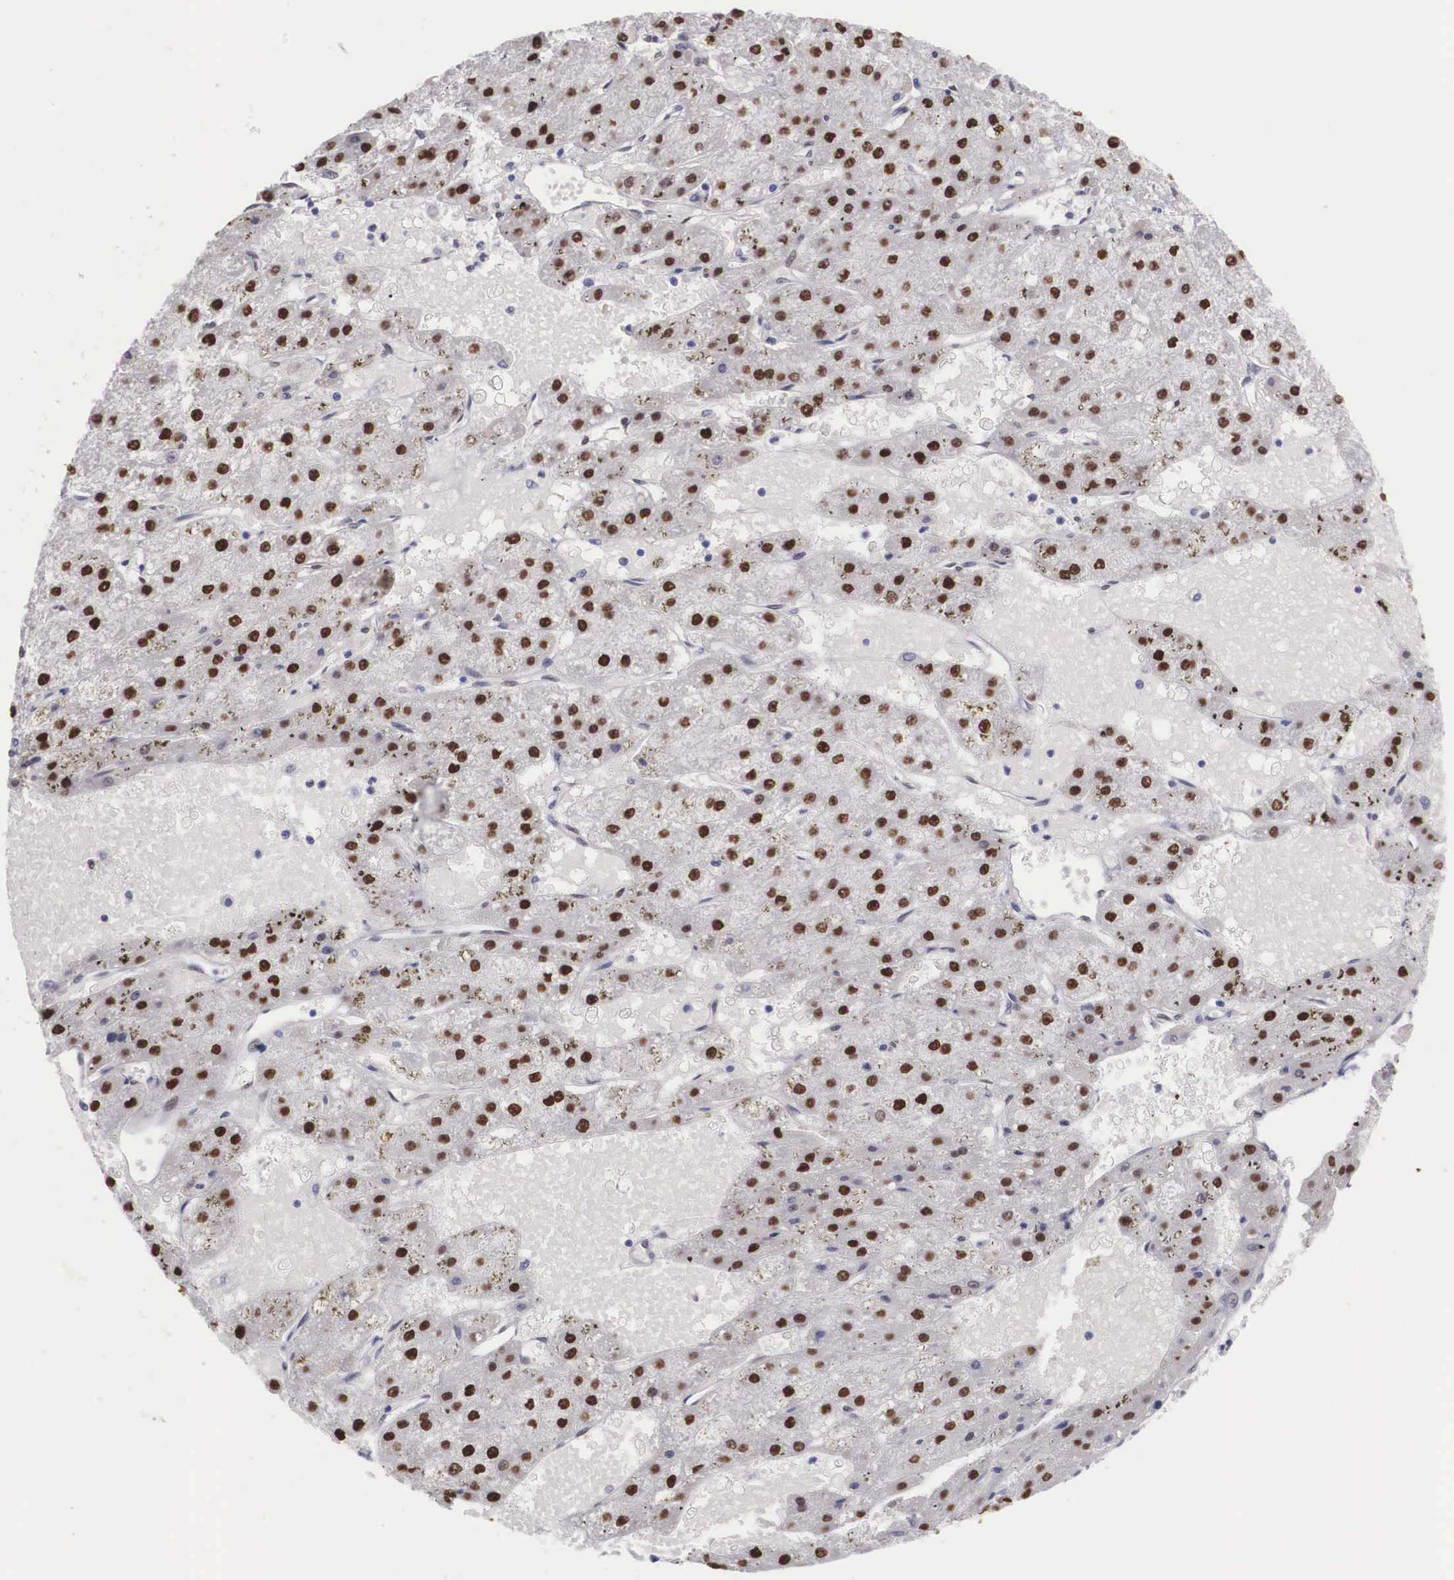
{"staining": {"intensity": "moderate", "quantity": ">75%", "location": "nuclear"}, "tissue": "liver cancer", "cell_type": "Tumor cells", "image_type": "cancer", "snomed": [{"axis": "morphology", "description": "Carcinoma, Hepatocellular, NOS"}, {"axis": "topography", "description": "Liver"}], "caption": "Immunohistochemical staining of human liver cancer (hepatocellular carcinoma) demonstrates medium levels of moderate nuclear expression in approximately >75% of tumor cells.", "gene": "HMGN5", "patient": {"sex": "female", "age": 52}}